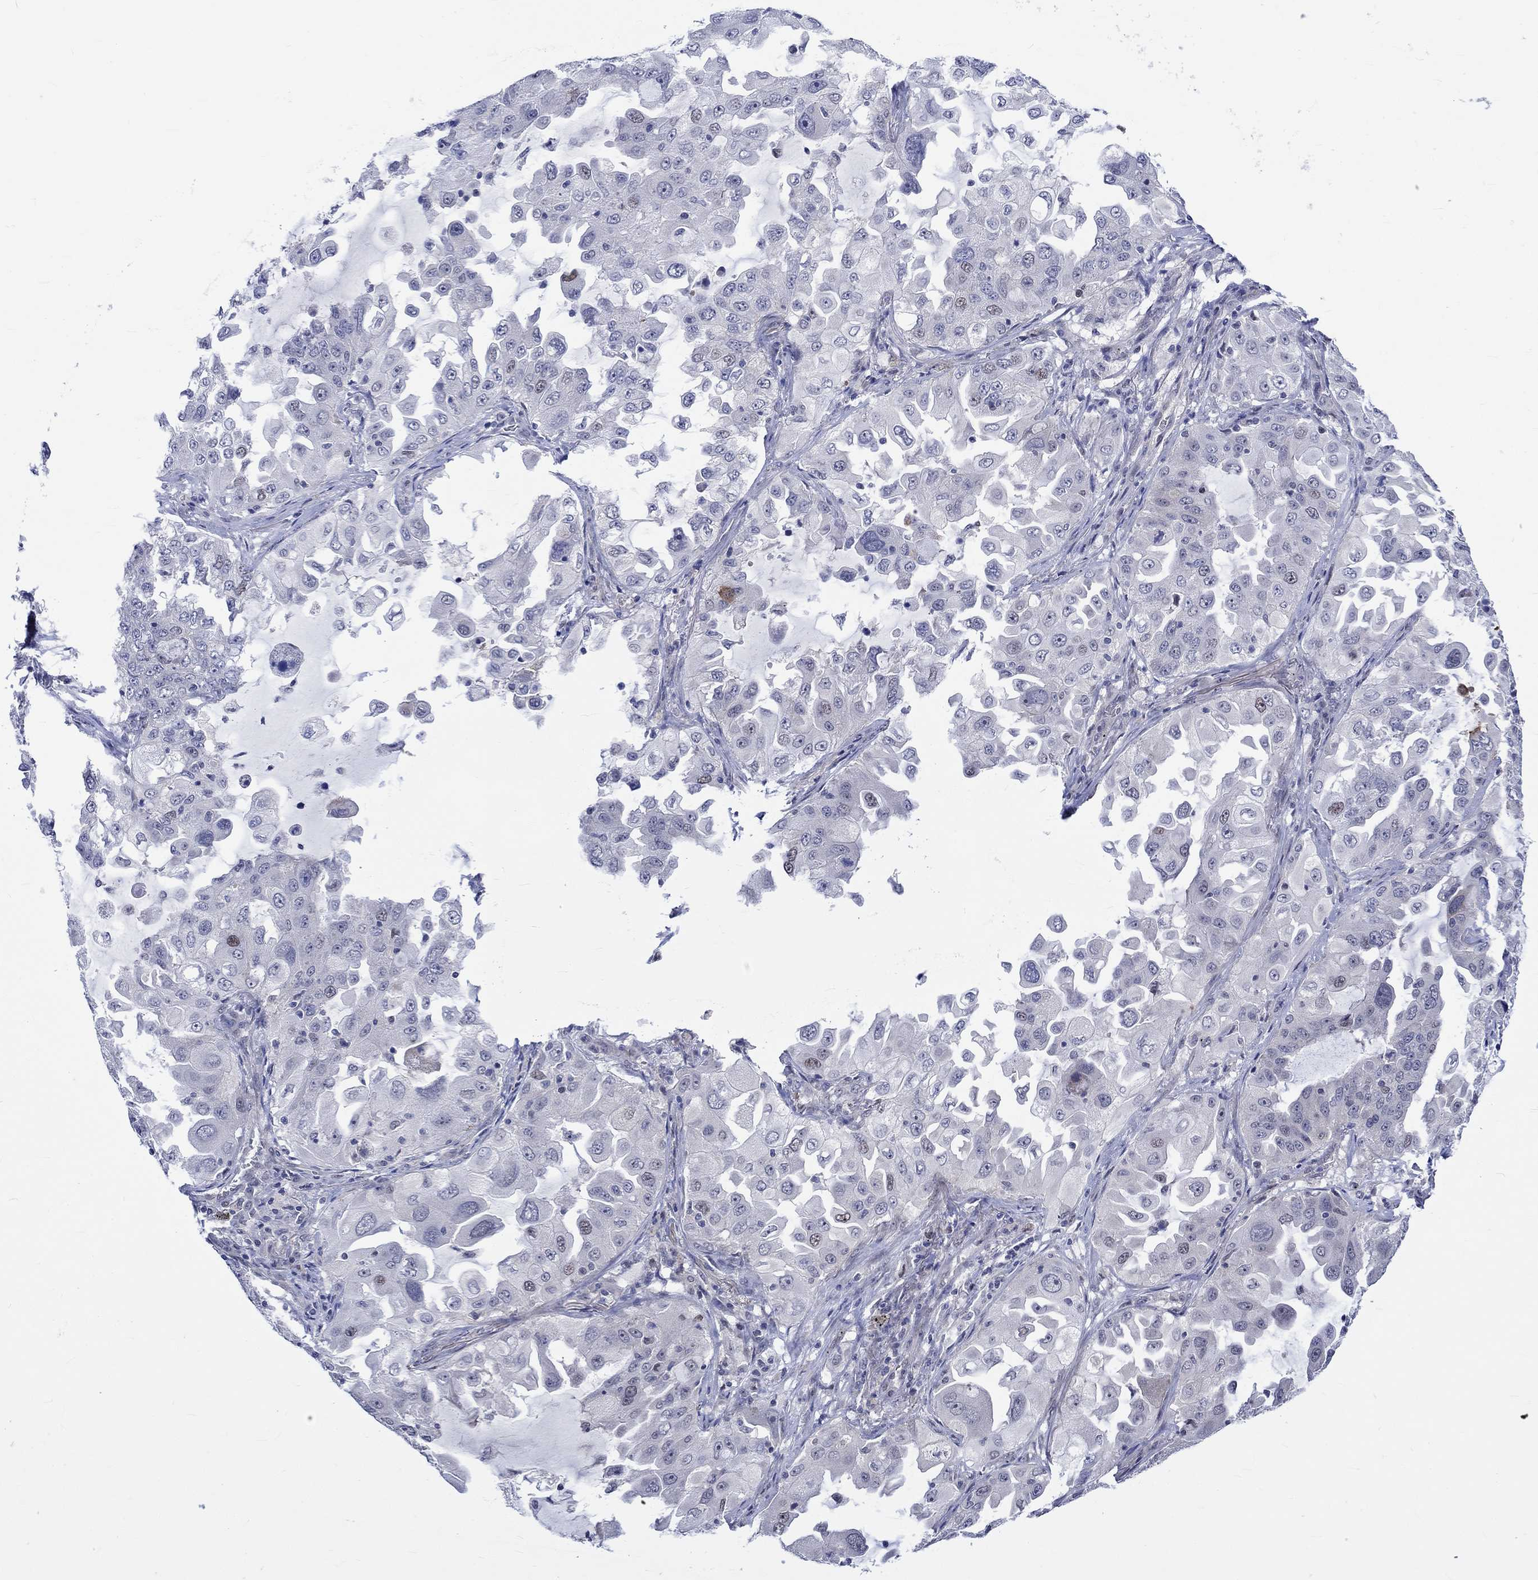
{"staining": {"intensity": "weak", "quantity": "<25%", "location": "nuclear"}, "tissue": "lung cancer", "cell_type": "Tumor cells", "image_type": "cancer", "snomed": [{"axis": "morphology", "description": "Adenocarcinoma, NOS"}, {"axis": "topography", "description": "Lung"}], "caption": "This image is of lung adenocarcinoma stained with IHC to label a protein in brown with the nuclei are counter-stained blue. There is no staining in tumor cells. The staining is performed using DAB (3,3'-diaminobenzidine) brown chromogen with nuclei counter-stained in using hematoxylin.", "gene": "E2F8", "patient": {"sex": "female", "age": 61}}